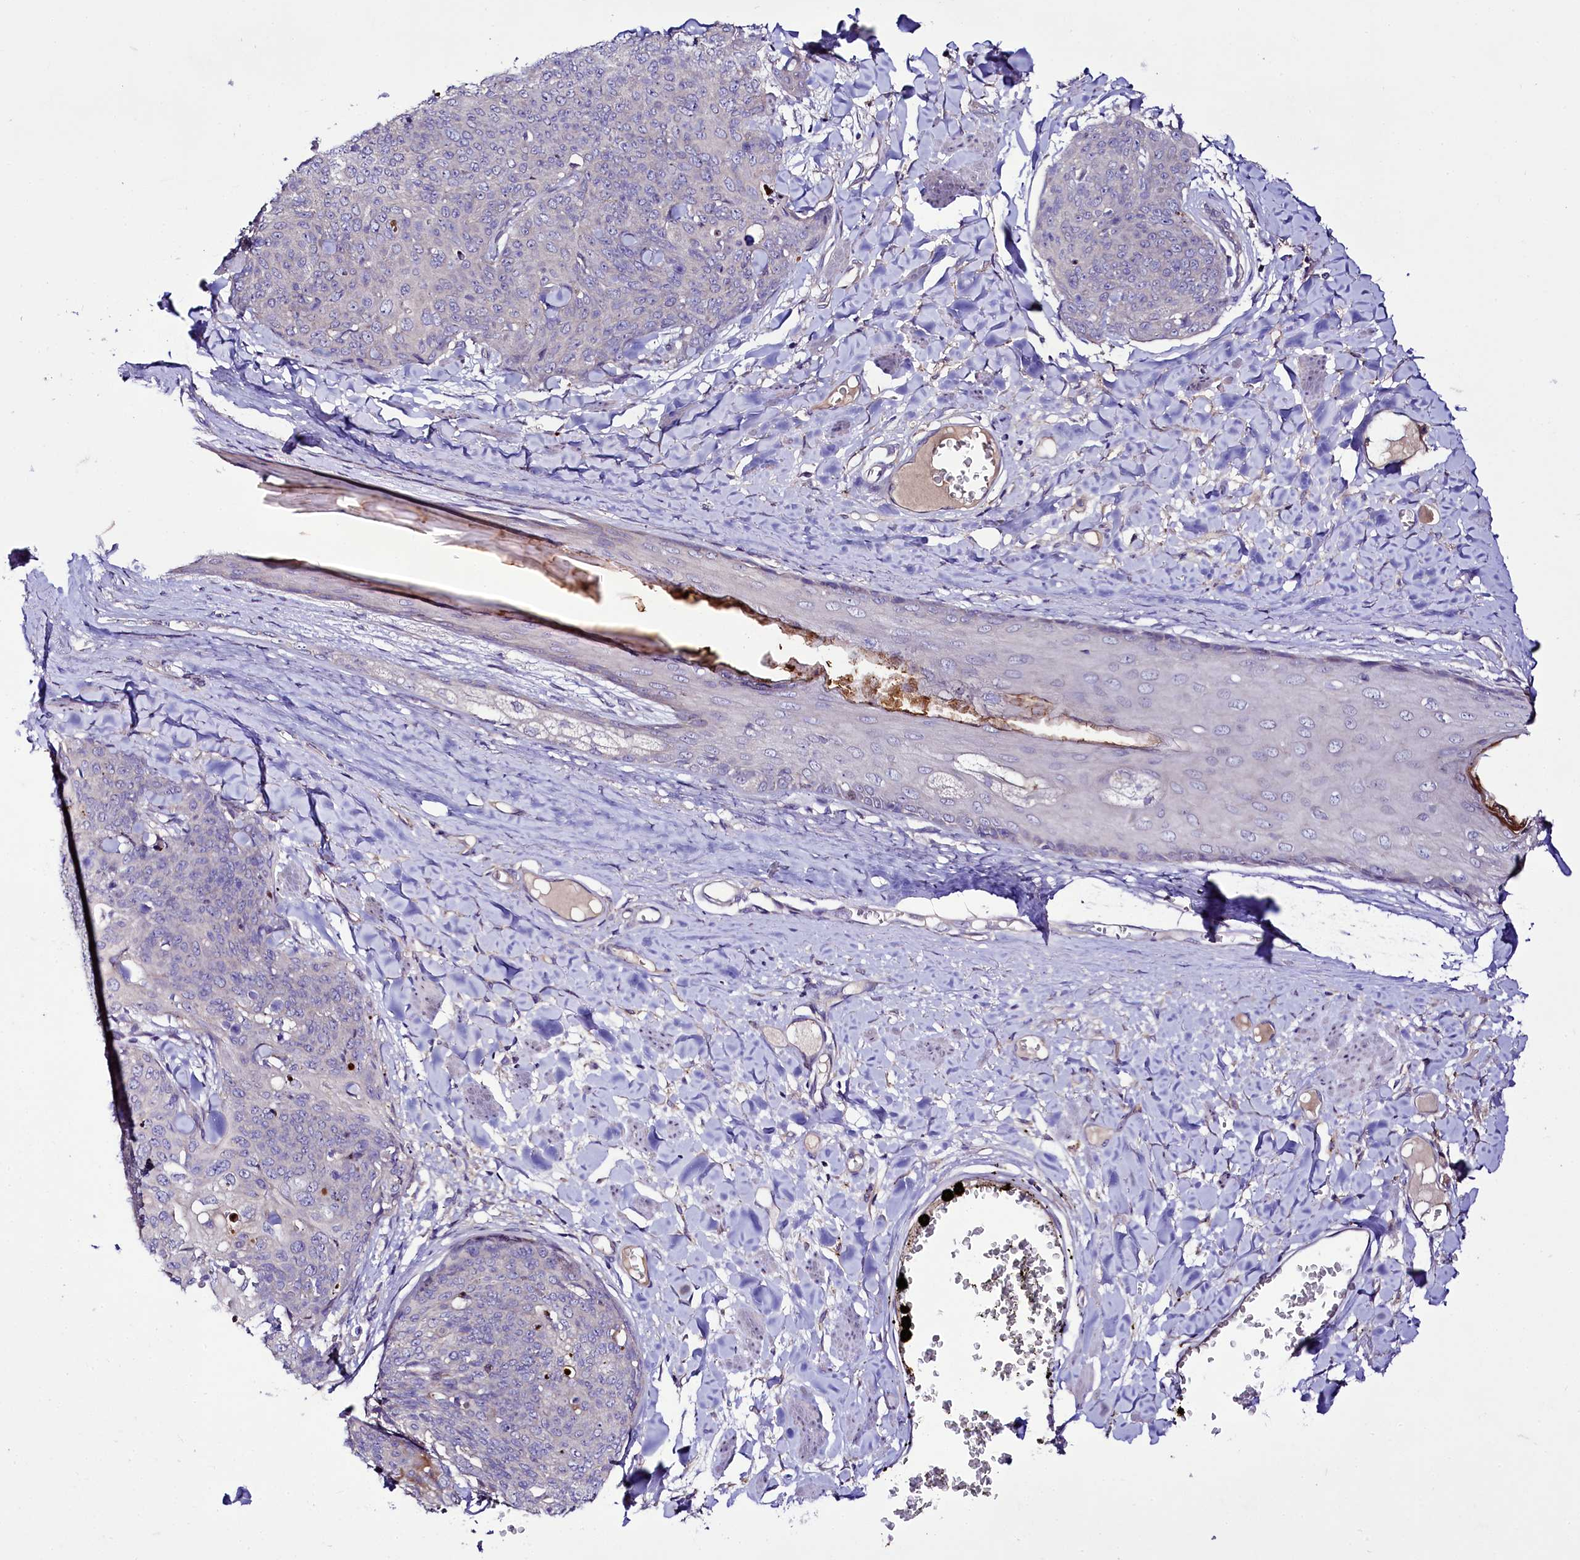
{"staining": {"intensity": "negative", "quantity": "none", "location": "none"}, "tissue": "skin cancer", "cell_type": "Tumor cells", "image_type": "cancer", "snomed": [{"axis": "morphology", "description": "Squamous cell carcinoma, NOS"}, {"axis": "topography", "description": "Skin"}, {"axis": "topography", "description": "Vulva"}], "caption": "Immunohistochemistry (IHC) image of human skin cancer stained for a protein (brown), which shows no positivity in tumor cells.", "gene": "ZC3H12C", "patient": {"sex": "female", "age": 85}}